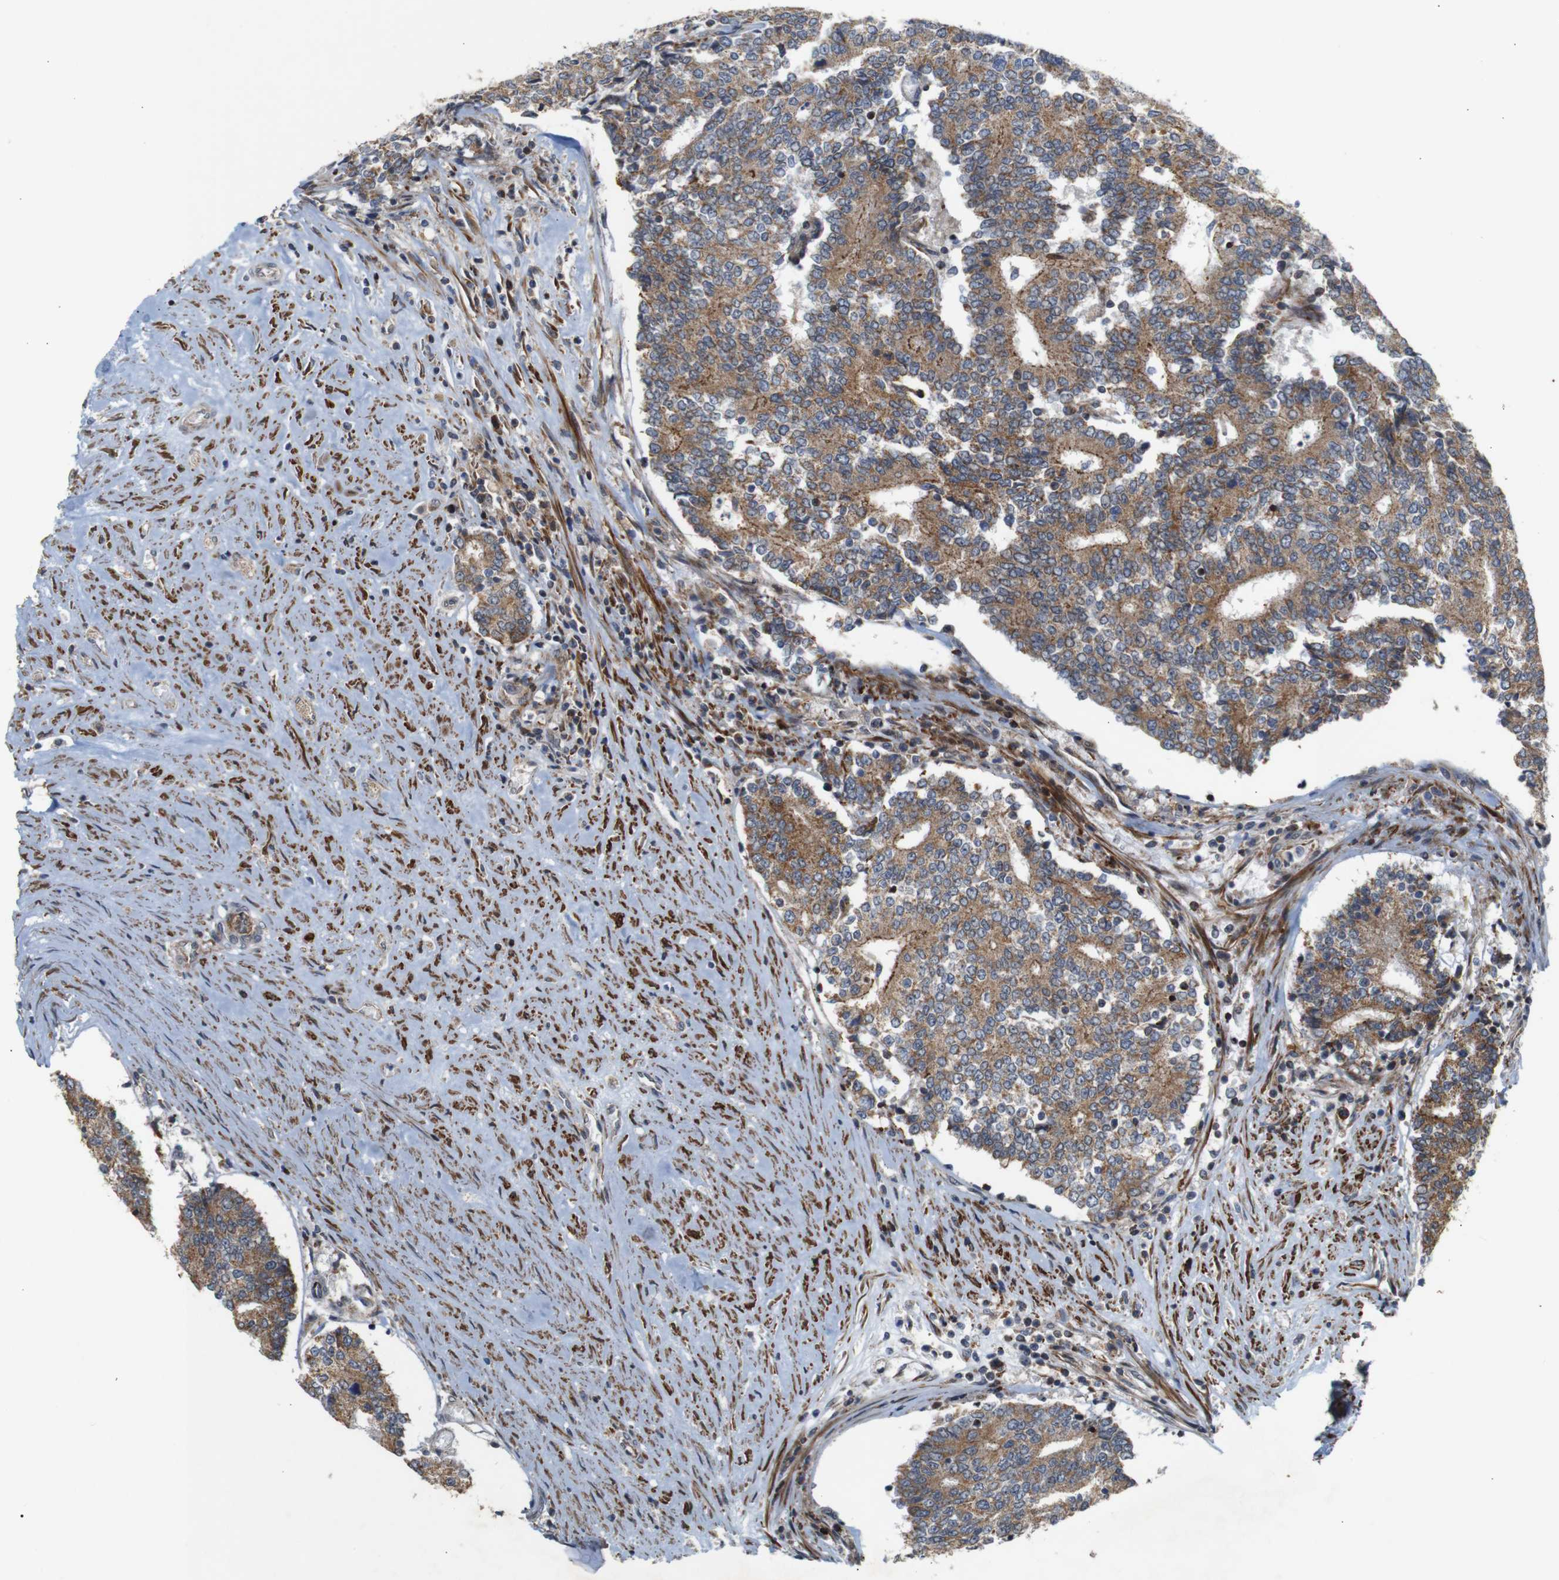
{"staining": {"intensity": "moderate", "quantity": ">75%", "location": "cytoplasmic/membranous"}, "tissue": "prostate cancer", "cell_type": "Tumor cells", "image_type": "cancer", "snomed": [{"axis": "morphology", "description": "Normal tissue, NOS"}, {"axis": "morphology", "description": "Adenocarcinoma, High grade"}, {"axis": "topography", "description": "Prostate"}, {"axis": "topography", "description": "Seminal veicle"}], "caption": "Protein analysis of prostate adenocarcinoma (high-grade) tissue displays moderate cytoplasmic/membranous expression in about >75% of tumor cells. (DAB = brown stain, brightfield microscopy at high magnification).", "gene": "ATP7B", "patient": {"sex": "male", "age": 55}}